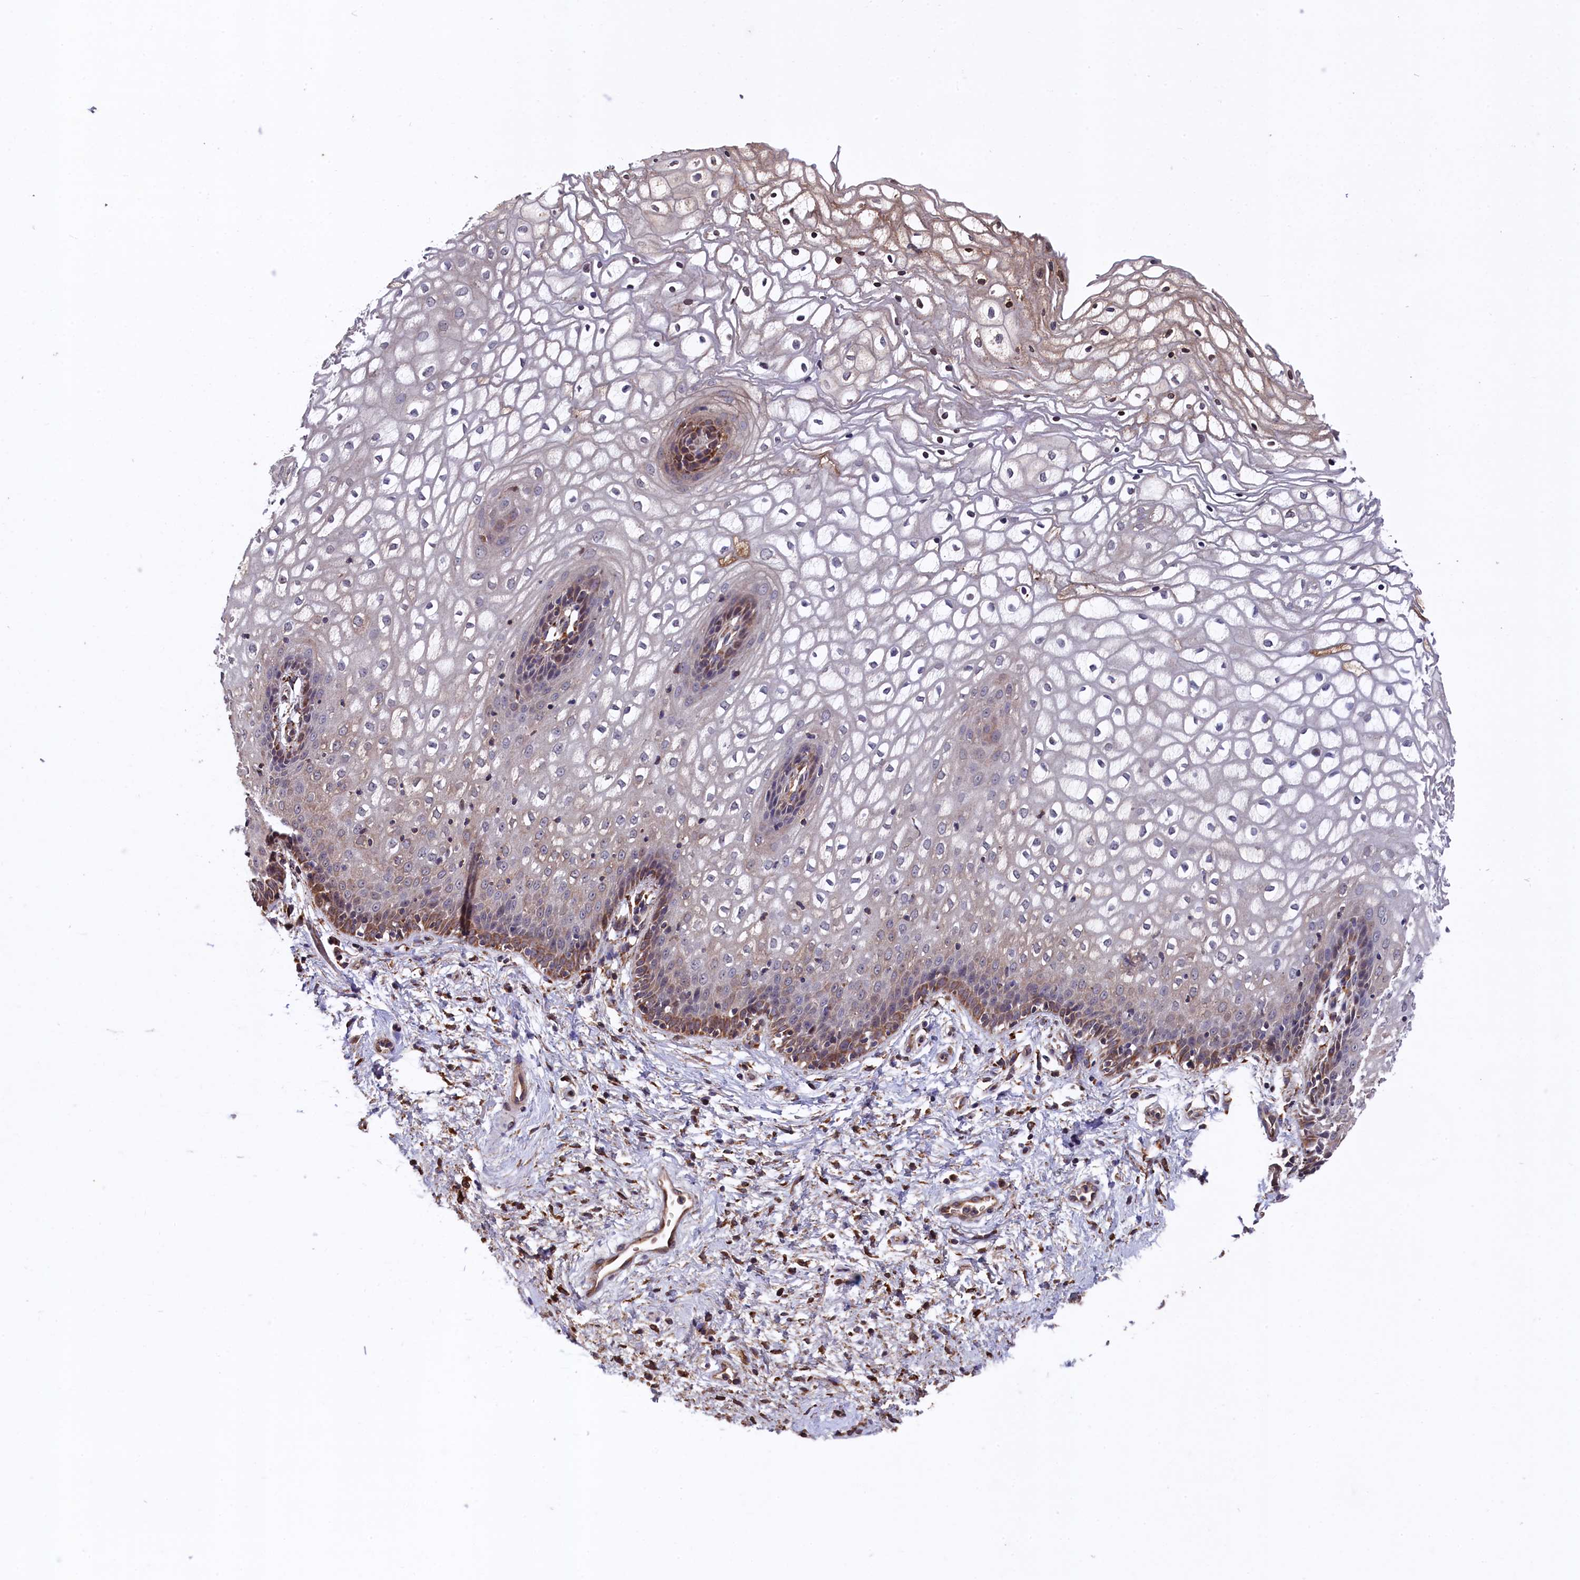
{"staining": {"intensity": "moderate", "quantity": "25%-75%", "location": "cytoplasmic/membranous"}, "tissue": "vagina", "cell_type": "Squamous epithelial cells", "image_type": "normal", "snomed": [{"axis": "morphology", "description": "Normal tissue, NOS"}, {"axis": "topography", "description": "Vagina"}], "caption": "An immunohistochemistry histopathology image of normal tissue is shown. Protein staining in brown labels moderate cytoplasmic/membranous positivity in vagina within squamous epithelial cells.", "gene": "SLC12A4", "patient": {"sex": "female", "age": 34}}